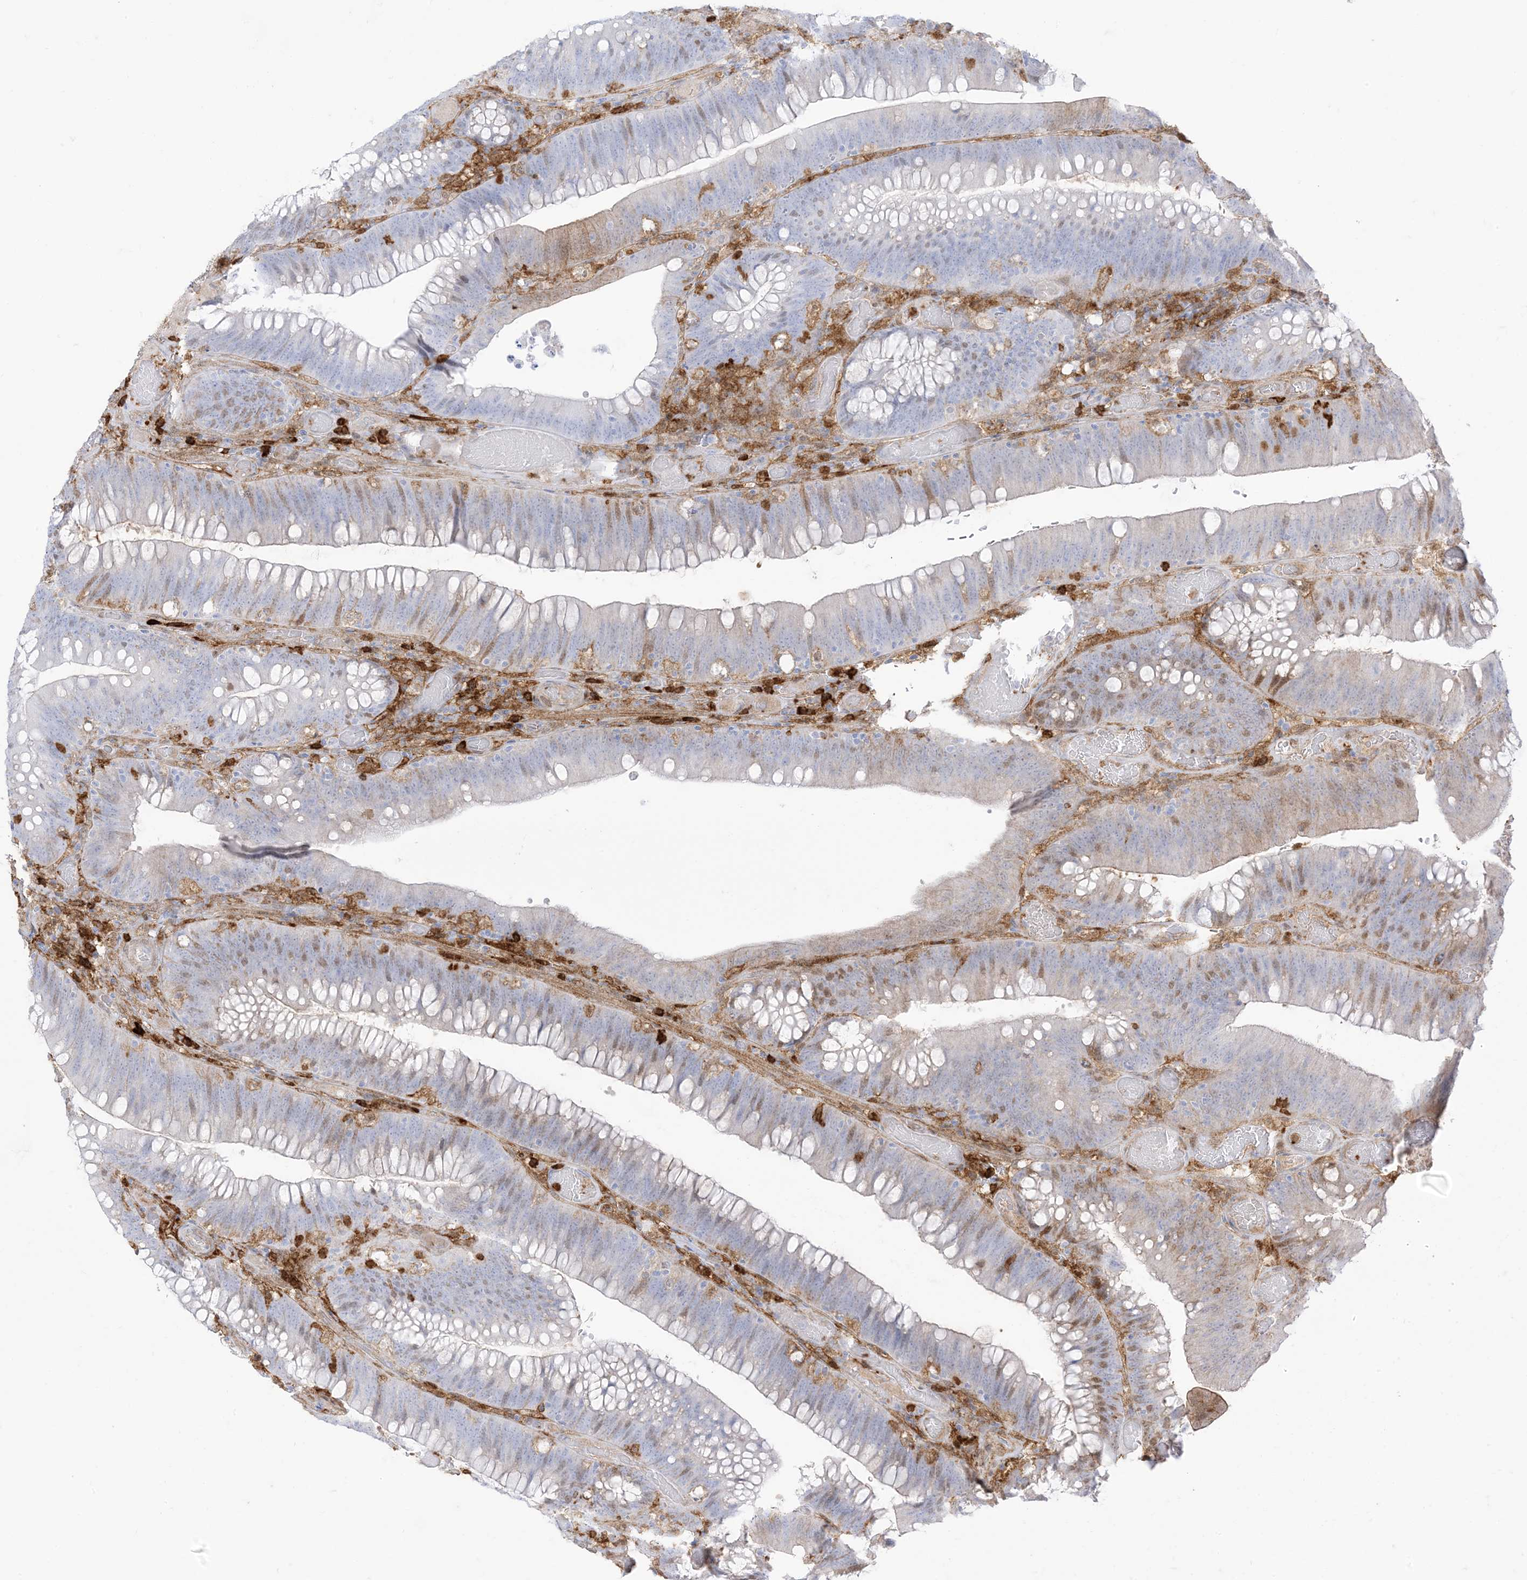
{"staining": {"intensity": "negative", "quantity": "none", "location": "none"}, "tissue": "colorectal cancer", "cell_type": "Tumor cells", "image_type": "cancer", "snomed": [{"axis": "morphology", "description": "Normal tissue, NOS"}, {"axis": "topography", "description": "Colon"}], "caption": "Immunohistochemistry (IHC) photomicrograph of neoplastic tissue: human colorectal cancer stained with DAB (3,3'-diaminobenzidine) demonstrates no significant protein staining in tumor cells.", "gene": "GSN", "patient": {"sex": "female", "age": 82}}